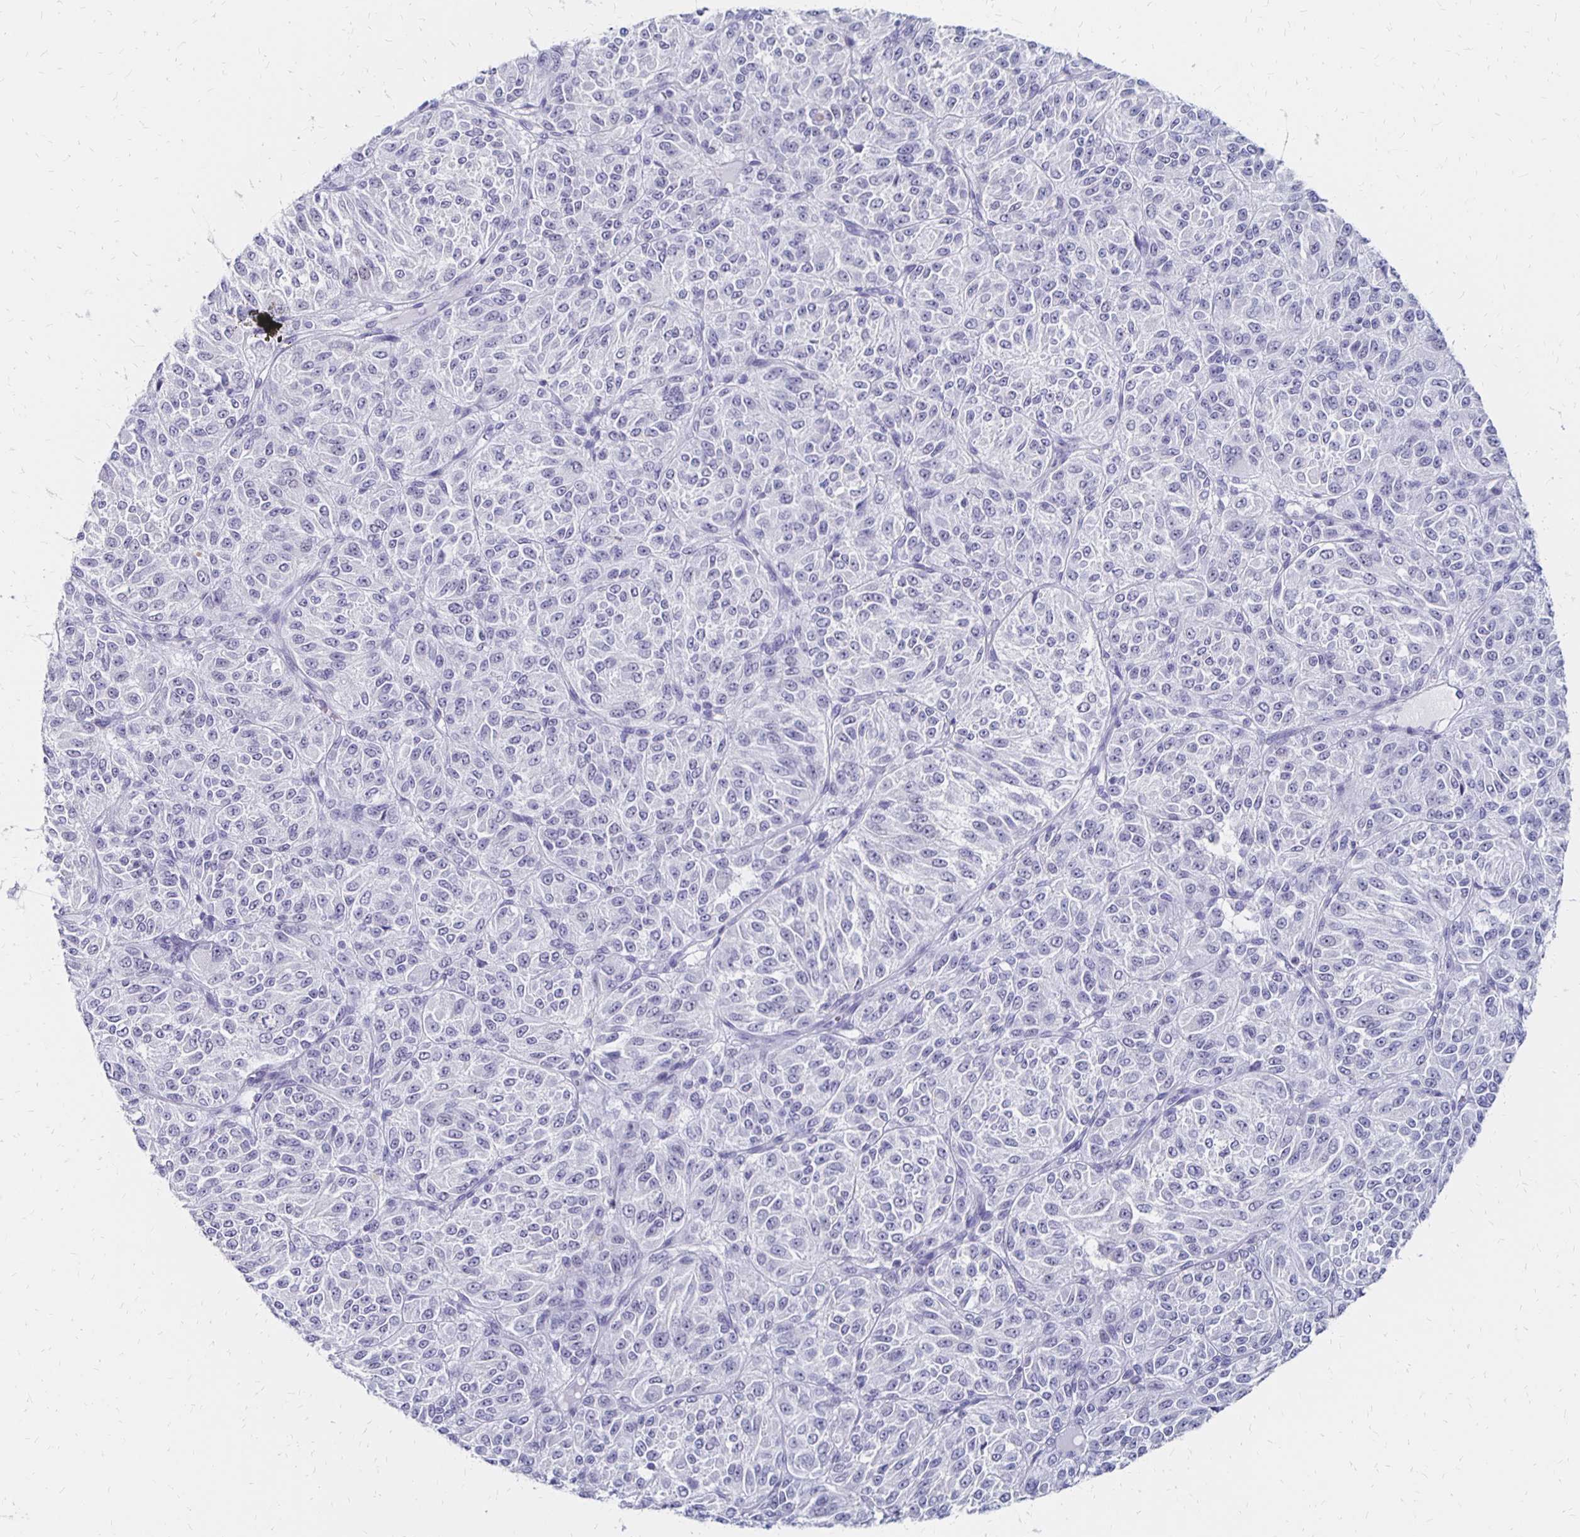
{"staining": {"intensity": "negative", "quantity": "none", "location": "none"}, "tissue": "melanoma", "cell_type": "Tumor cells", "image_type": "cancer", "snomed": [{"axis": "morphology", "description": "Malignant melanoma, Metastatic site"}, {"axis": "topography", "description": "Brain"}], "caption": "This is an immunohistochemistry micrograph of human melanoma. There is no expression in tumor cells.", "gene": "SYT2", "patient": {"sex": "female", "age": 56}}